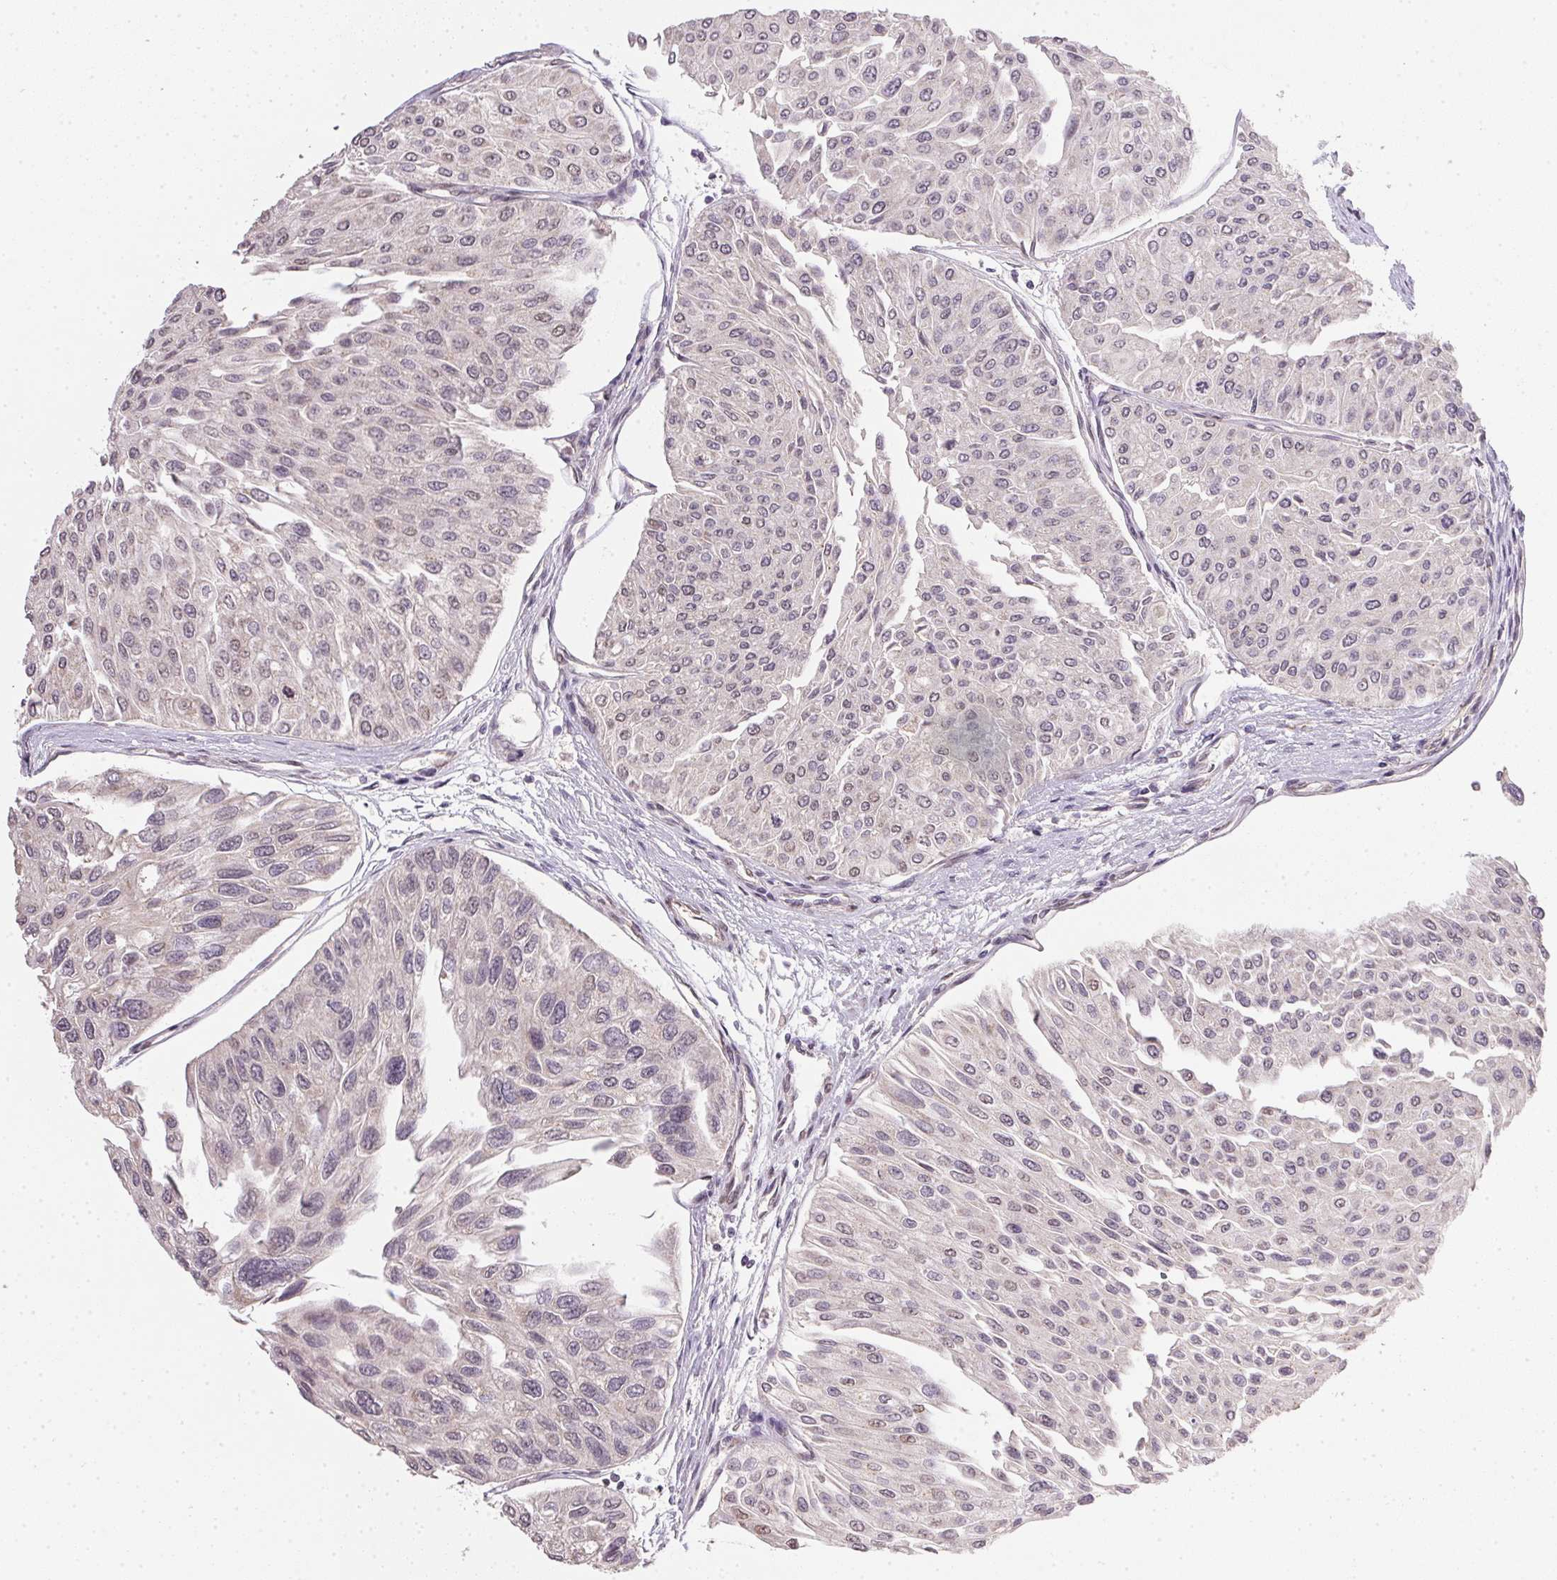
{"staining": {"intensity": "weak", "quantity": "<25%", "location": "nuclear"}, "tissue": "urothelial cancer", "cell_type": "Tumor cells", "image_type": "cancer", "snomed": [{"axis": "morphology", "description": "Urothelial carcinoma, NOS"}, {"axis": "topography", "description": "Urinary bladder"}], "caption": "Human transitional cell carcinoma stained for a protein using IHC exhibits no positivity in tumor cells.", "gene": "PPP4R4", "patient": {"sex": "male", "age": 67}}